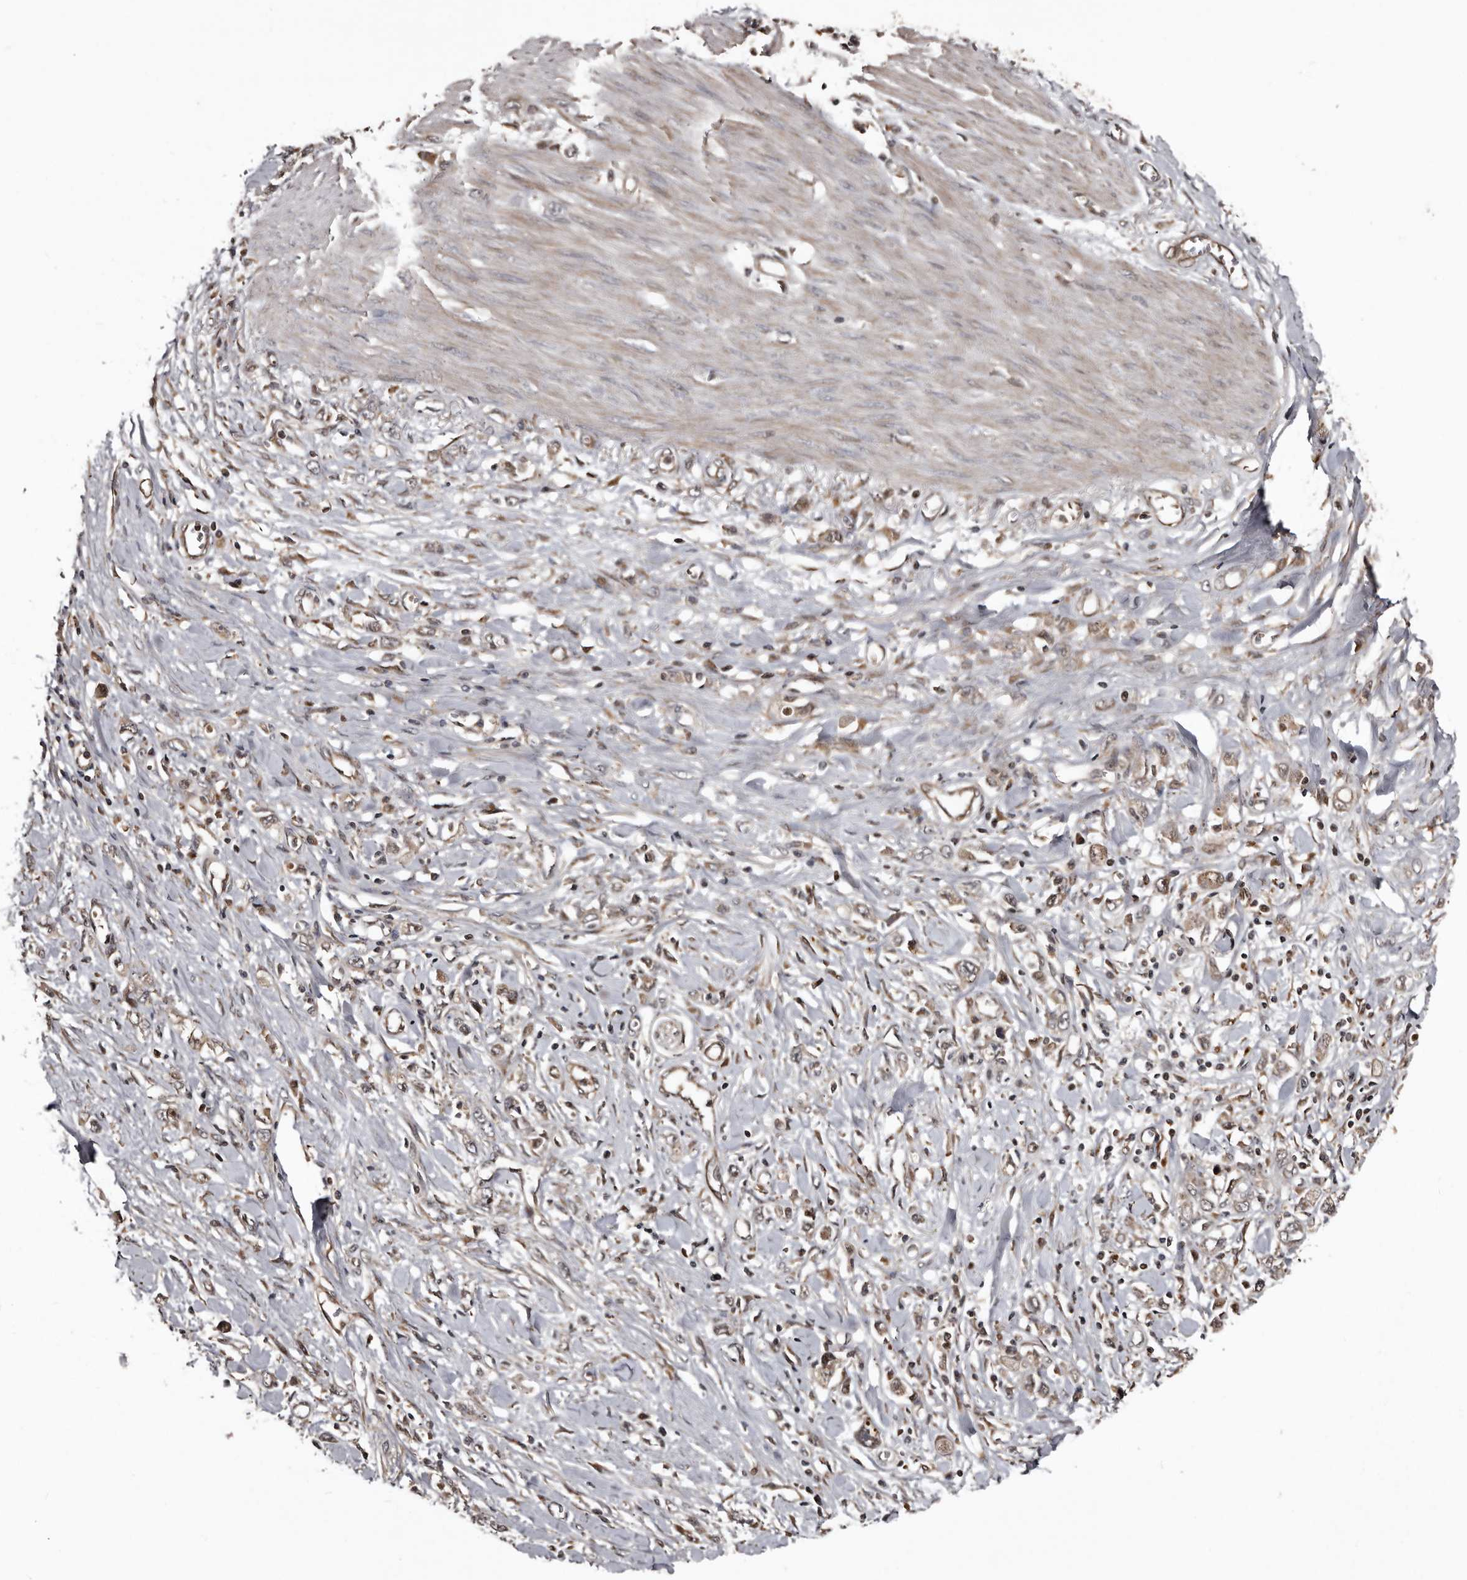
{"staining": {"intensity": "weak", "quantity": ">75%", "location": "cytoplasmic/membranous,nuclear"}, "tissue": "stomach cancer", "cell_type": "Tumor cells", "image_type": "cancer", "snomed": [{"axis": "morphology", "description": "Adenocarcinoma, NOS"}, {"axis": "topography", "description": "Stomach"}], "caption": "IHC image of human stomach cancer (adenocarcinoma) stained for a protein (brown), which reveals low levels of weak cytoplasmic/membranous and nuclear positivity in approximately >75% of tumor cells.", "gene": "SERTAD4", "patient": {"sex": "female", "age": 76}}